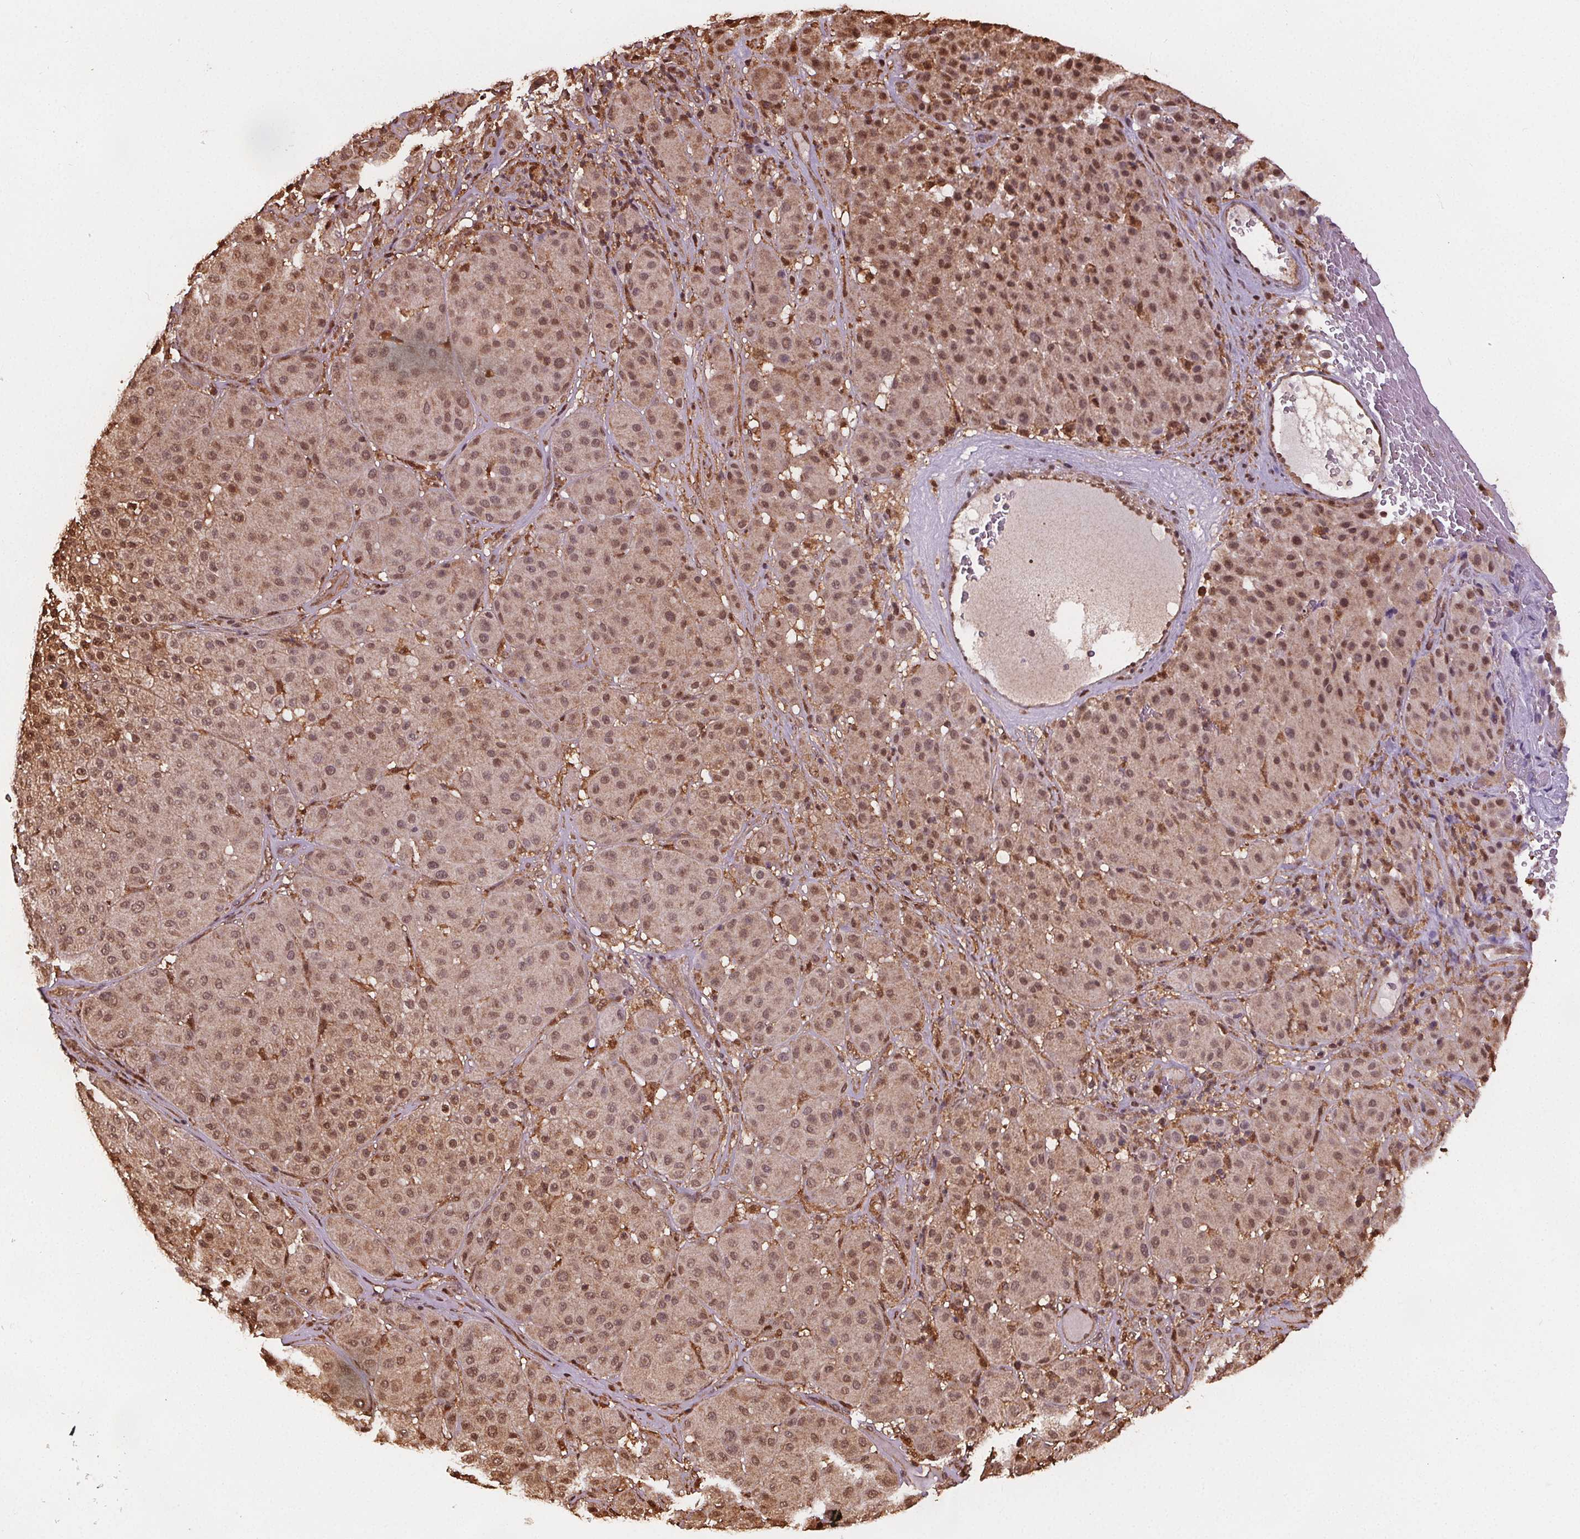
{"staining": {"intensity": "moderate", "quantity": ">75%", "location": "cytoplasmic/membranous,nuclear"}, "tissue": "melanoma", "cell_type": "Tumor cells", "image_type": "cancer", "snomed": [{"axis": "morphology", "description": "Malignant melanoma, Metastatic site"}, {"axis": "topography", "description": "Smooth muscle"}], "caption": "The micrograph displays a brown stain indicating the presence of a protein in the cytoplasmic/membranous and nuclear of tumor cells in malignant melanoma (metastatic site).", "gene": "ENO1", "patient": {"sex": "male", "age": 41}}